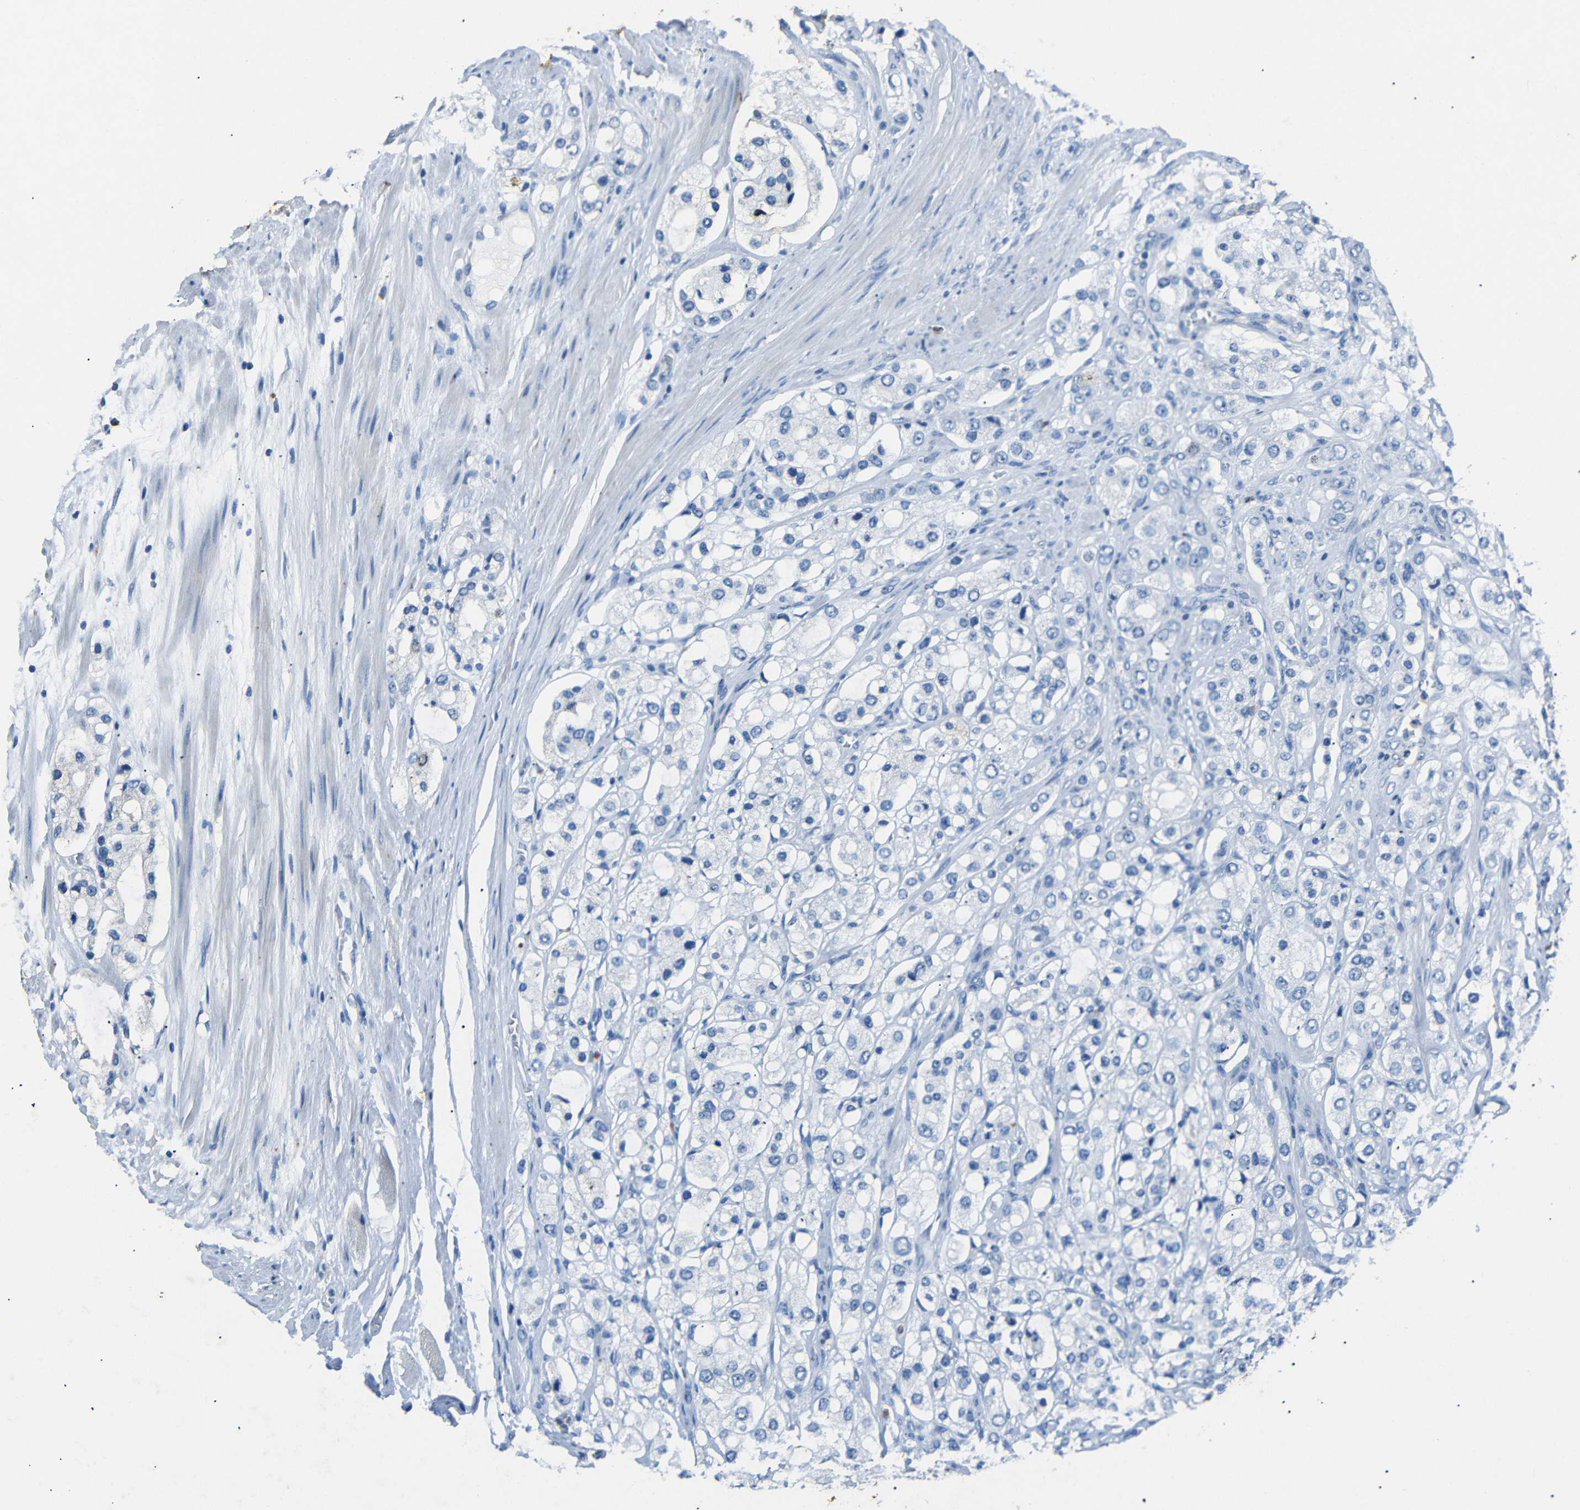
{"staining": {"intensity": "negative", "quantity": "none", "location": "none"}, "tissue": "prostate cancer", "cell_type": "Tumor cells", "image_type": "cancer", "snomed": [{"axis": "morphology", "description": "Adenocarcinoma, High grade"}, {"axis": "topography", "description": "Prostate"}], "caption": "There is no significant expression in tumor cells of prostate cancer.", "gene": "INCENP", "patient": {"sex": "male", "age": 65}}